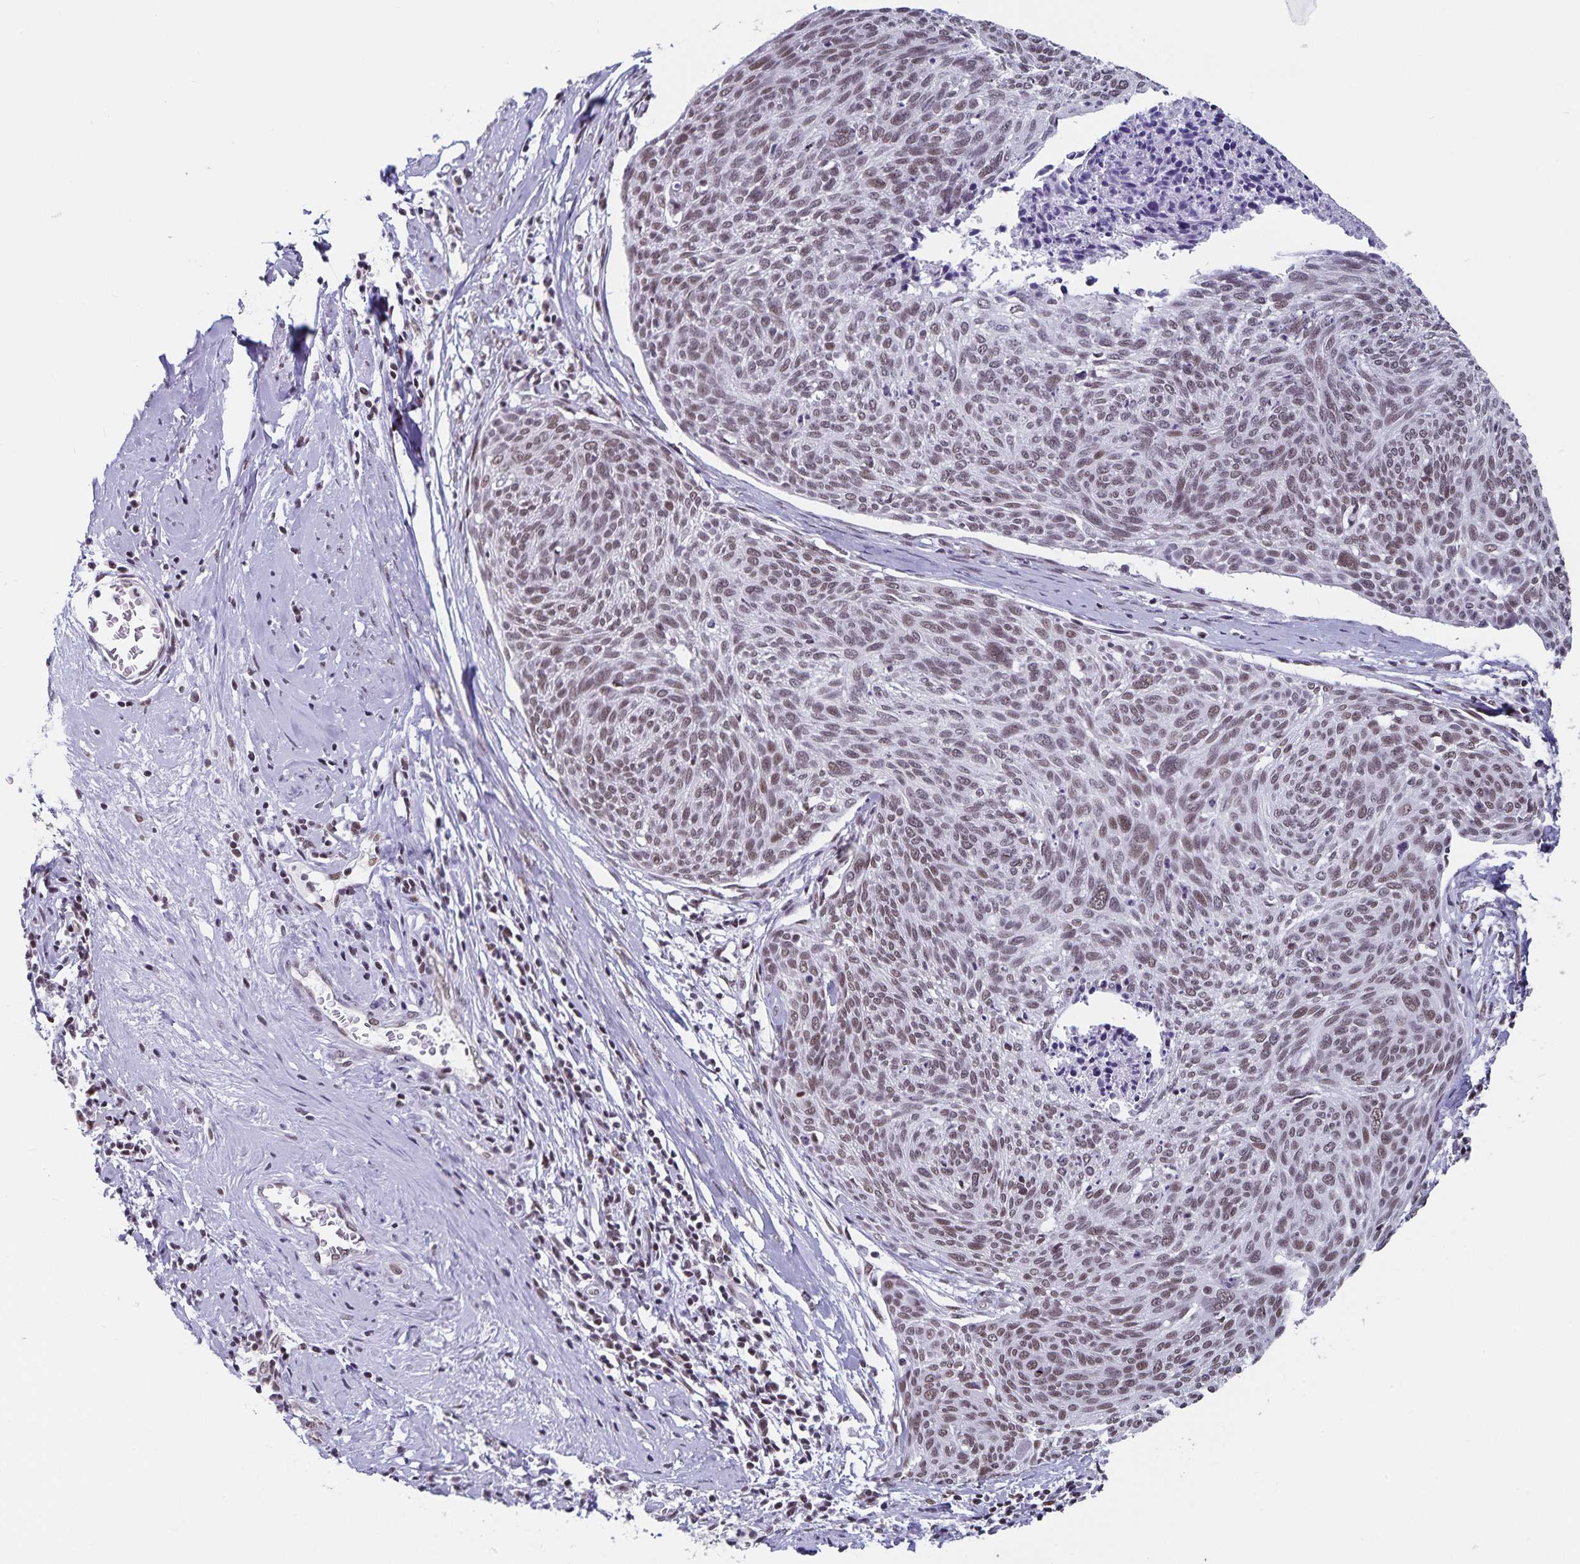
{"staining": {"intensity": "moderate", "quantity": ">75%", "location": "nuclear"}, "tissue": "cervical cancer", "cell_type": "Tumor cells", "image_type": "cancer", "snomed": [{"axis": "morphology", "description": "Squamous cell carcinoma, NOS"}, {"axis": "topography", "description": "Cervix"}], "caption": "Immunohistochemistry (IHC) photomicrograph of neoplastic tissue: squamous cell carcinoma (cervical) stained using IHC shows medium levels of moderate protein expression localized specifically in the nuclear of tumor cells, appearing as a nuclear brown color.", "gene": "PBX2", "patient": {"sex": "female", "age": 49}}